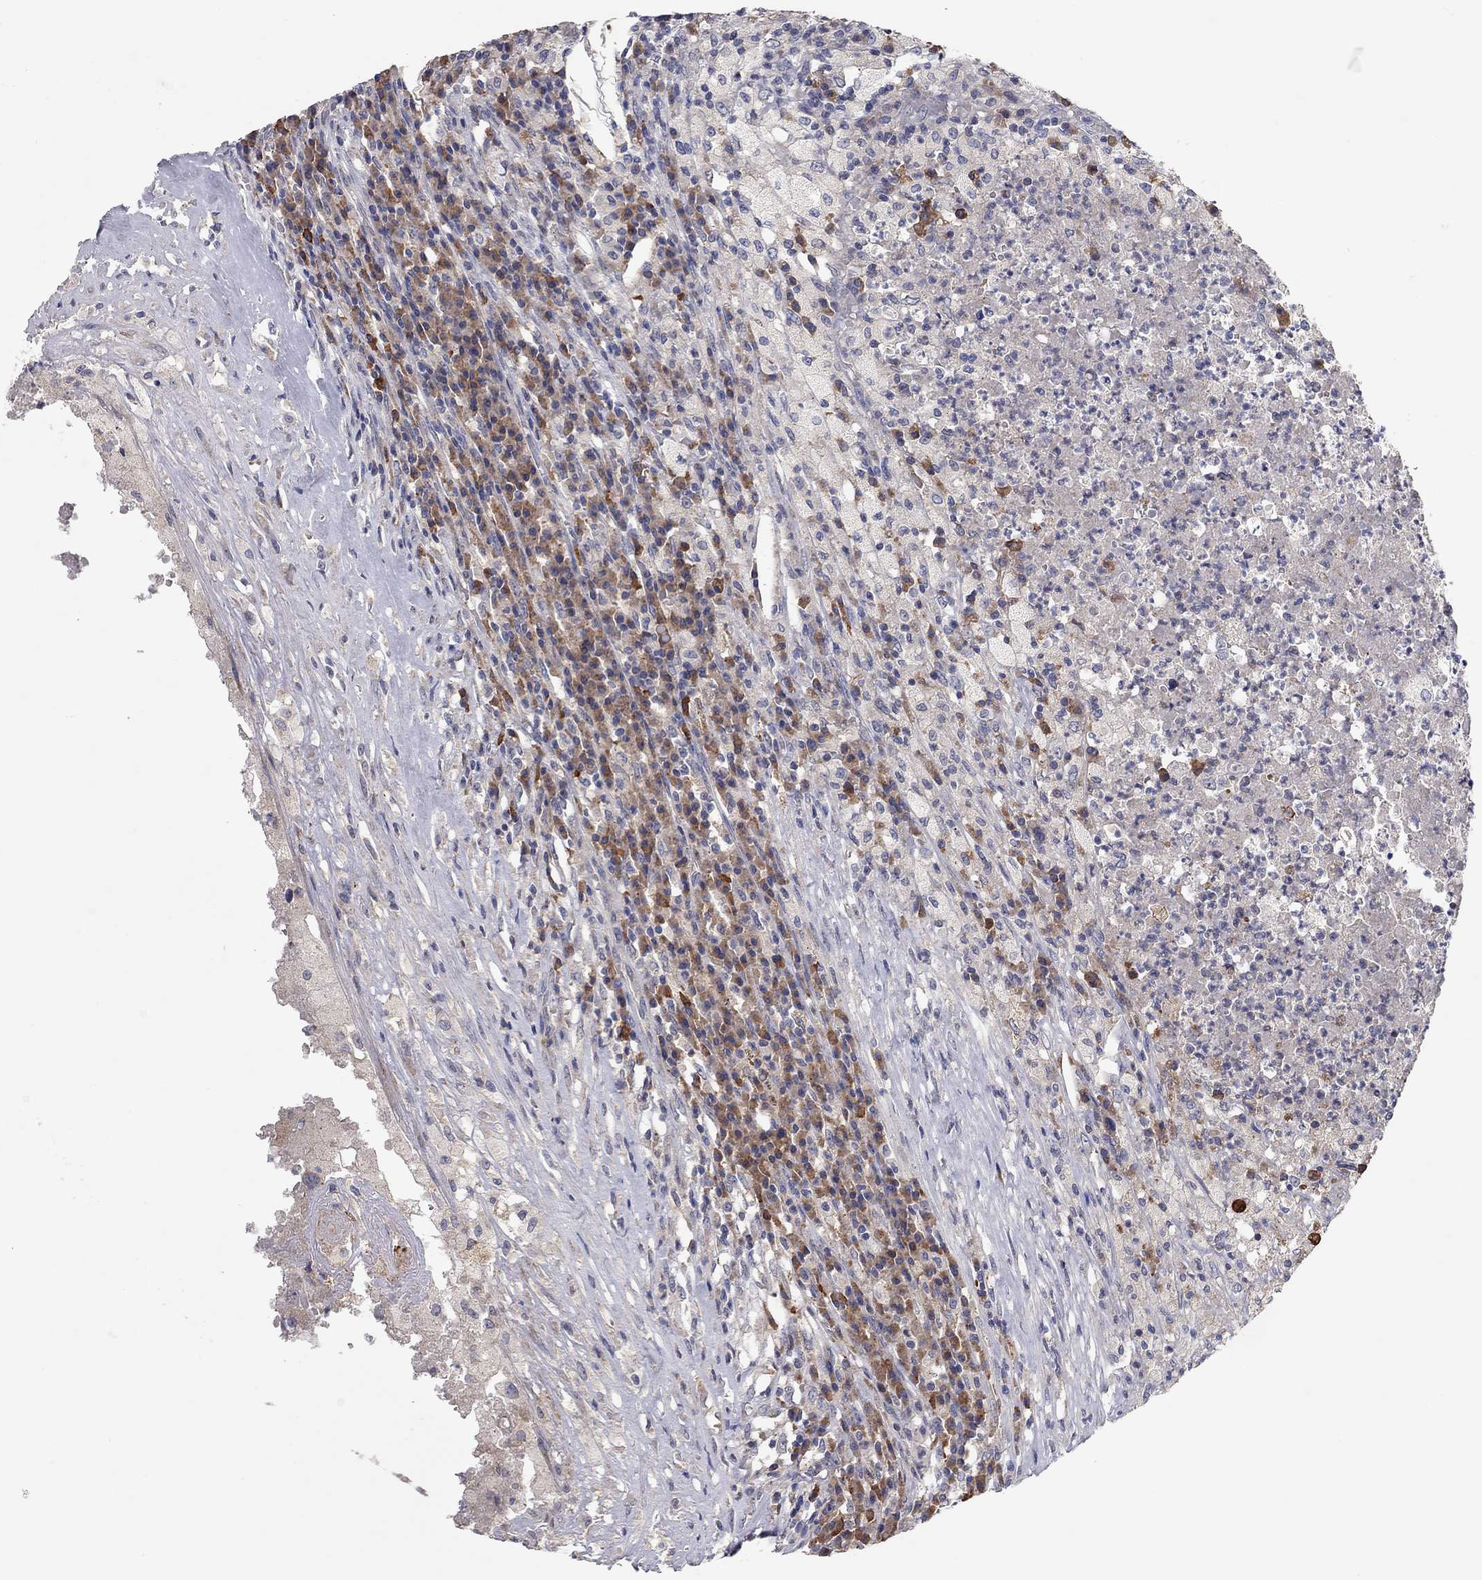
{"staining": {"intensity": "negative", "quantity": "none", "location": "none"}, "tissue": "testis cancer", "cell_type": "Tumor cells", "image_type": "cancer", "snomed": [{"axis": "morphology", "description": "Necrosis, NOS"}, {"axis": "morphology", "description": "Carcinoma, Embryonal, NOS"}, {"axis": "topography", "description": "Testis"}], "caption": "This micrograph is of embryonal carcinoma (testis) stained with immunohistochemistry (IHC) to label a protein in brown with the nuclei are counter-stained blue. There is no positivity in tumor cells.", "gene": "XAGE2", "patient": {"sex": "male", "age": 19}}